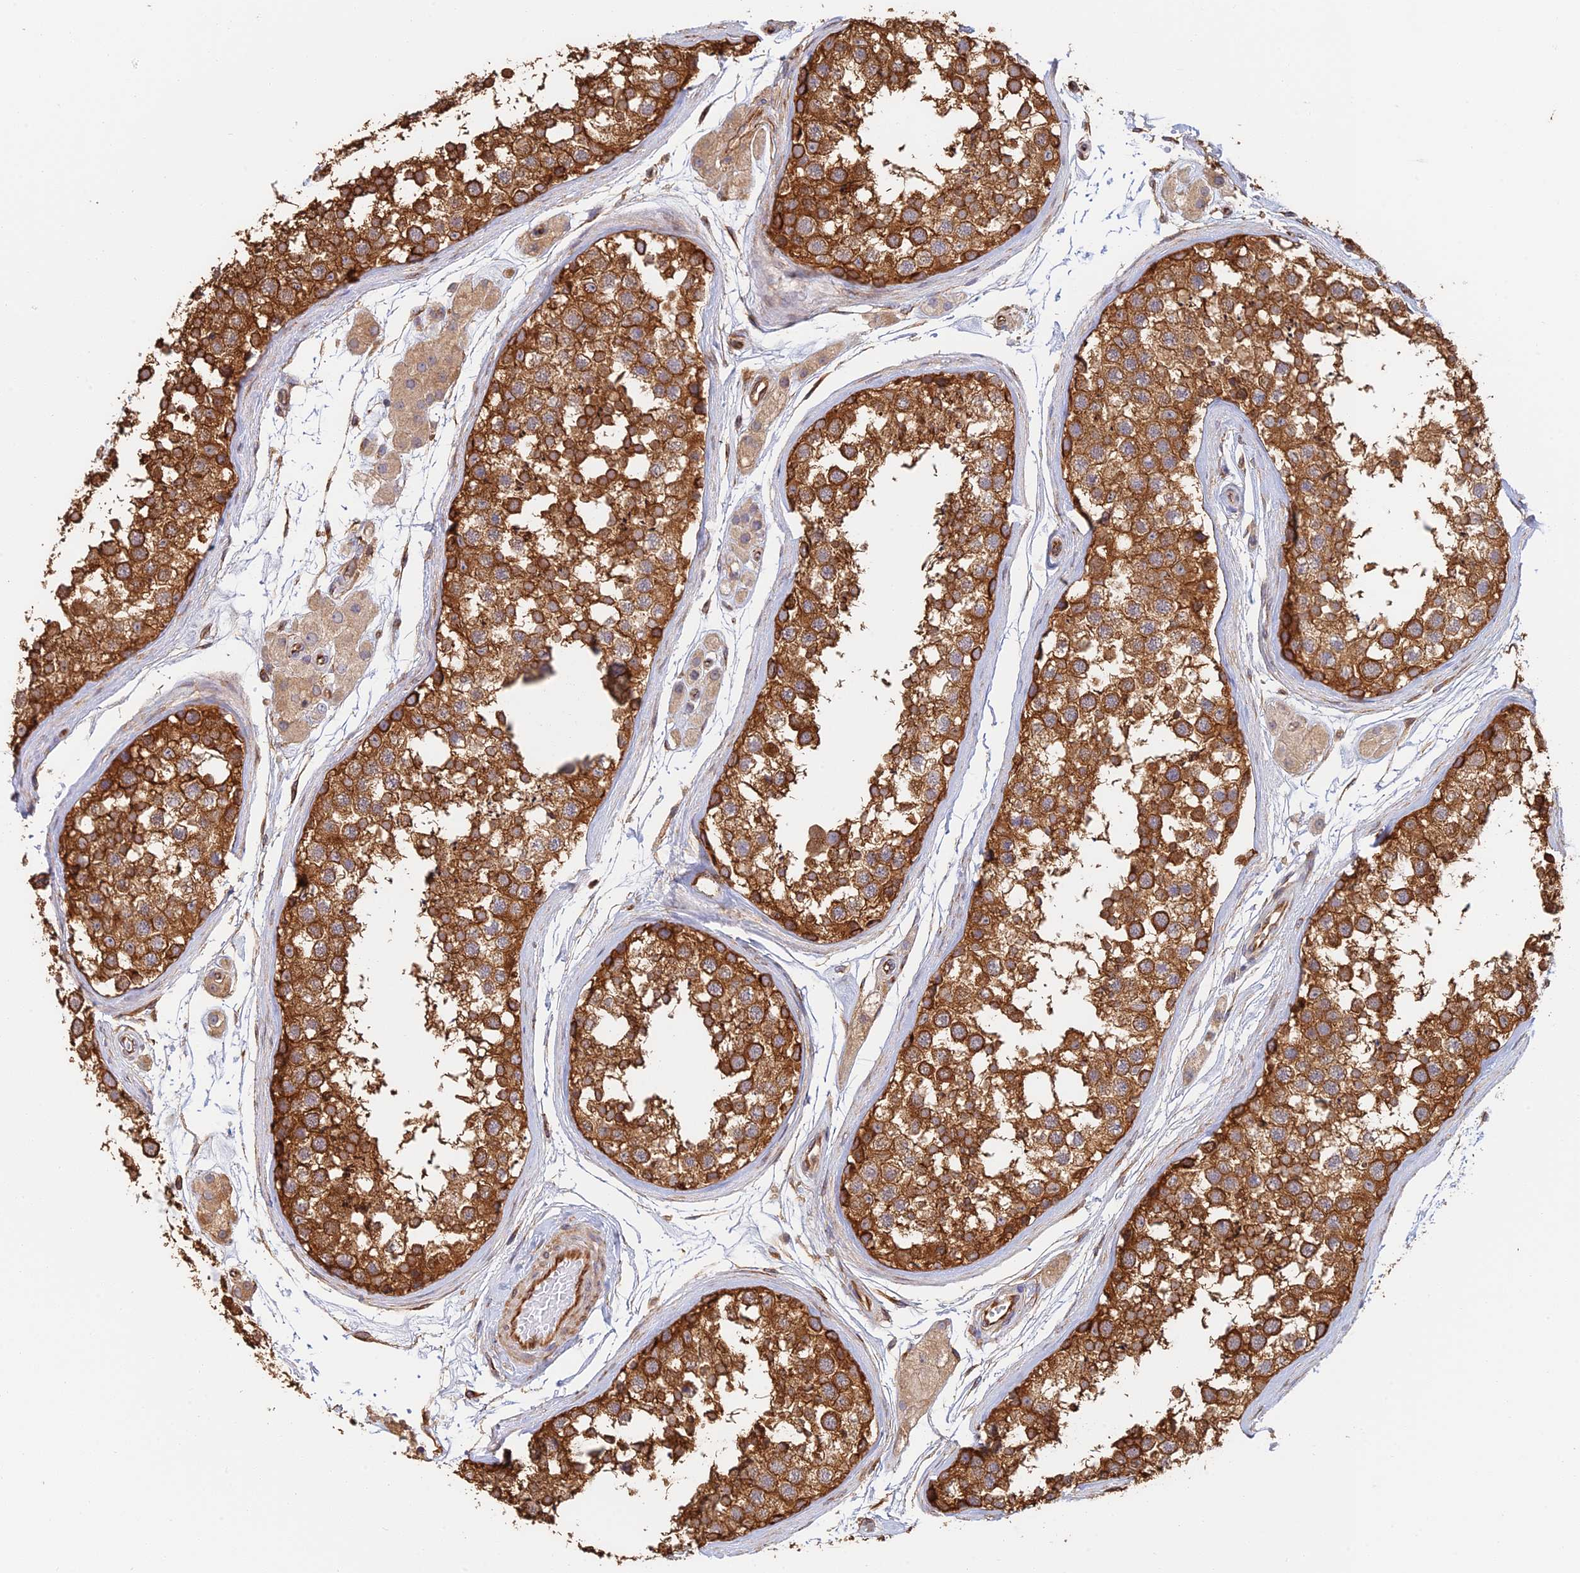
{"staining": {"intensity": "strong", "quantity": ">75%", "location": "cytoplasmic/membranous"}, "tissue": "testis", "cell_type": "Cells in seminiferous ducts", "image_type": "normal", "snomed": [{"axis": "morphology", "description": "Normal tissue, NOS"}, {"axis": "topography", "description": "Testis"}], "caption": "Immunohistochemical staining of unremarkable testis displays >75% levels of strong cytoplasmic/membranous protein positivity in about >75% of cells in seminiferous ducts.", "gene": "WBP11", "patient": {"sex": "male", "age": 56}}